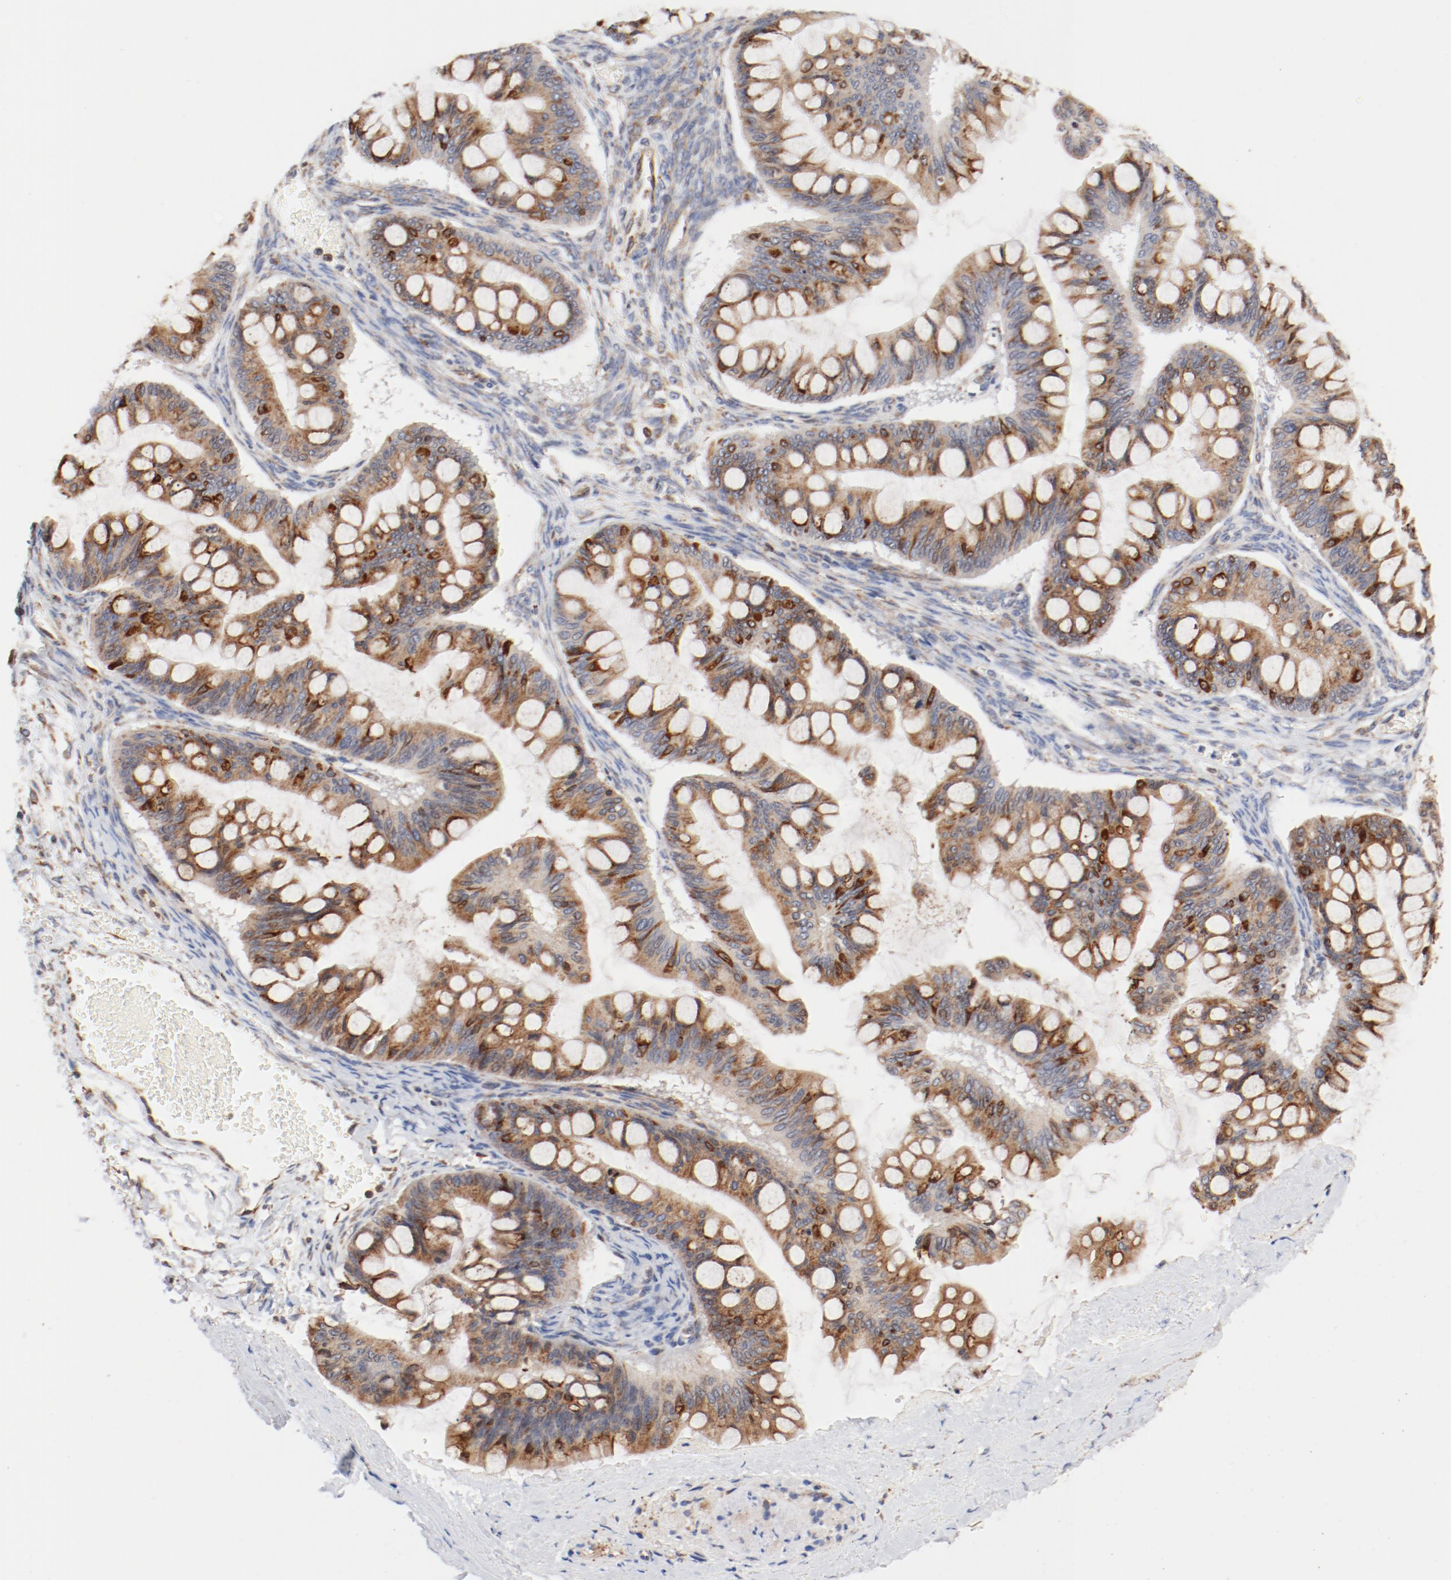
{"staining": {"intensity": "moderate", "quantity": ">75%", "location": "cytoplasmic/membranous"}, "tissue": "ovarian cancer", "cell_type": "Tumor cells", "image_type": "cancer", "snomed": [{"axis": "morphology", "description": "Cystadenocarcinoma, mucinous, NOS"}, {"axis": "topography", "description": "Ovary"}], "caption": "Protein staining of ovarian cancer tissue reveals moderate cytoplasmic/membranous expression in about >75% of tumor cells. Using DAB (brown) and hematoxylin (blue) stains, captured at high magnification using brightfield microscopy.", "gene": "PDPK1", "patient": {"sex": "female", "age": 73}}